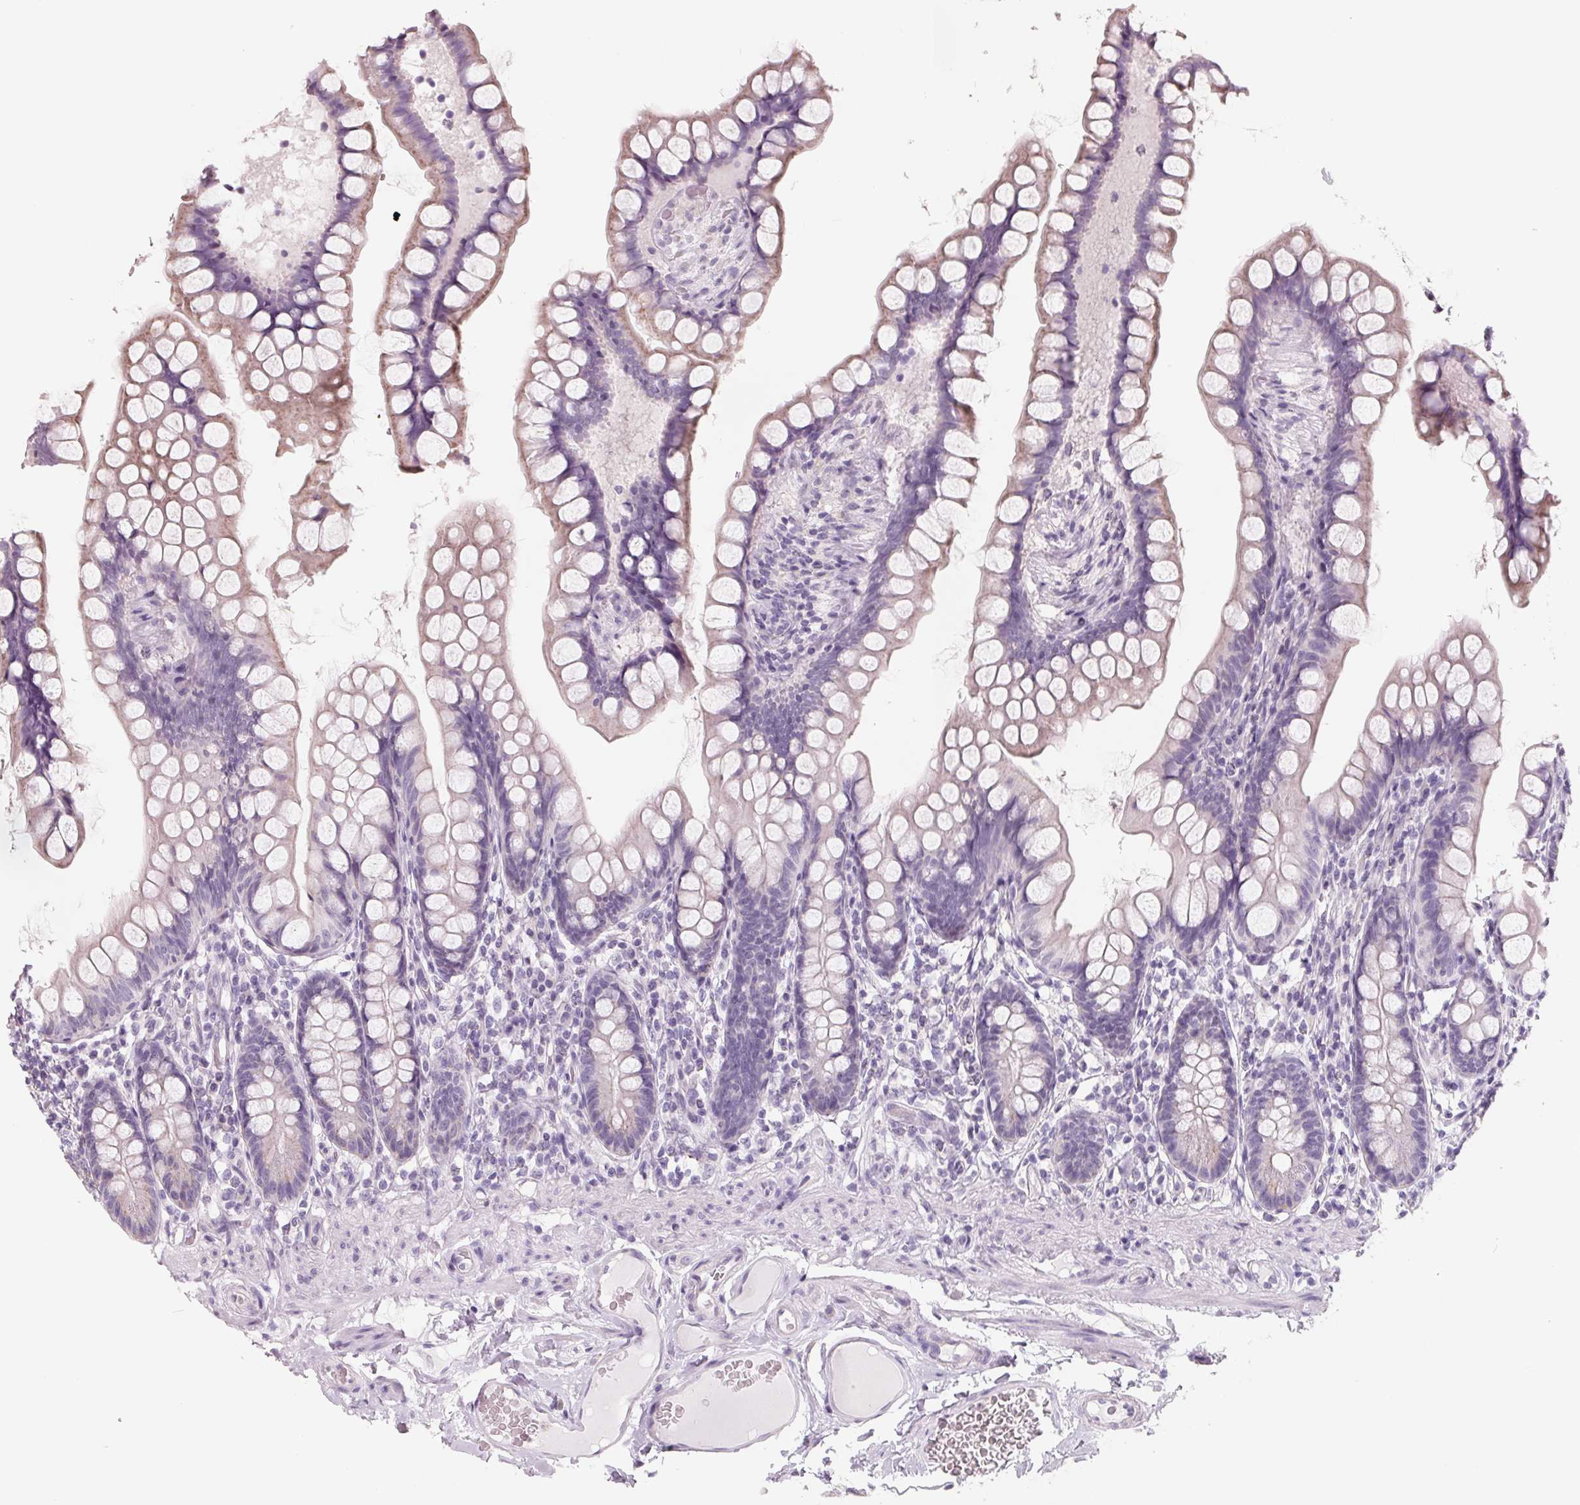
{"staining": {"intensity": "weak", "quantity": "25%-75%", "location": "cytoplasmic/membranous"}, "tissue": "small intestine", "cell_type": "Glandular cells", "image_type": "normal", "snomed": [{"axis": "morphology", "description": "Normal tissue, NOS"}, {"axis": "topography", "description": "Small intestine"}], "caption": "About 25%-75% of glandular cells in unremarkable small intestine exhibit weak cytoplasmic/membranous protein staining as visualized by brown immunohistochemical staining.", "gene": "FTCD", "patient": {"sex": "male", "age": 70}}